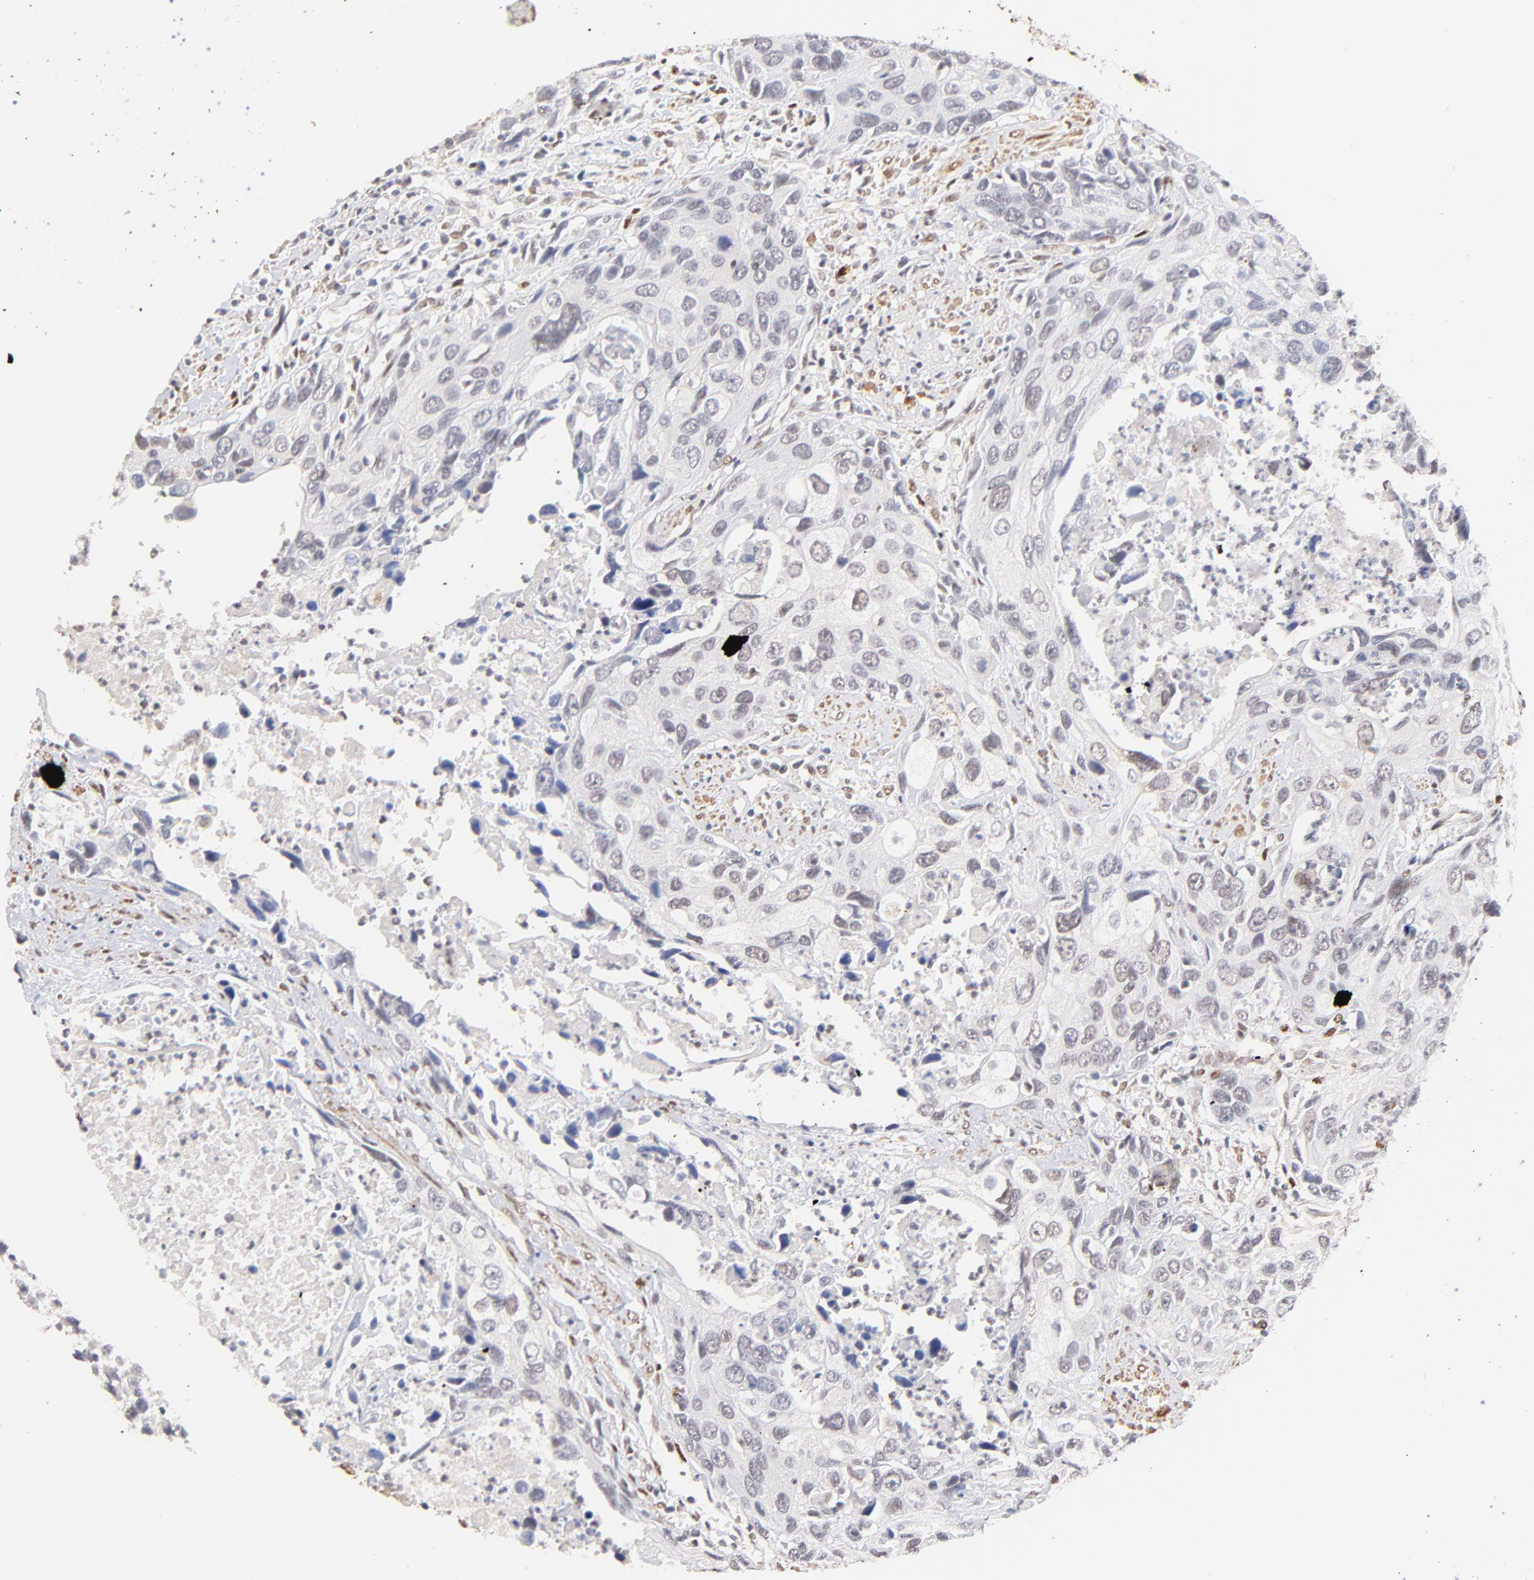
{"staining": {"intensity": "weak", "quantity": "<25%", "location": "nuclear"}, "tissue": "urothelial cancer", "cell_type": "Tumor cells", "image_type": "cancer", "snomed": [{"axis": "morphology", "description": "Urothelial carcinoma, High grade"}, {"axis": "topography", "description": "Urinary bladder"}], "caption": "The IHC micrograph has no significant staining in tumor cells of urothelial carcinoma (high-grade) tissue.", "gene": "ZFP92", "patient": {"sex": "male", "age": 71}}